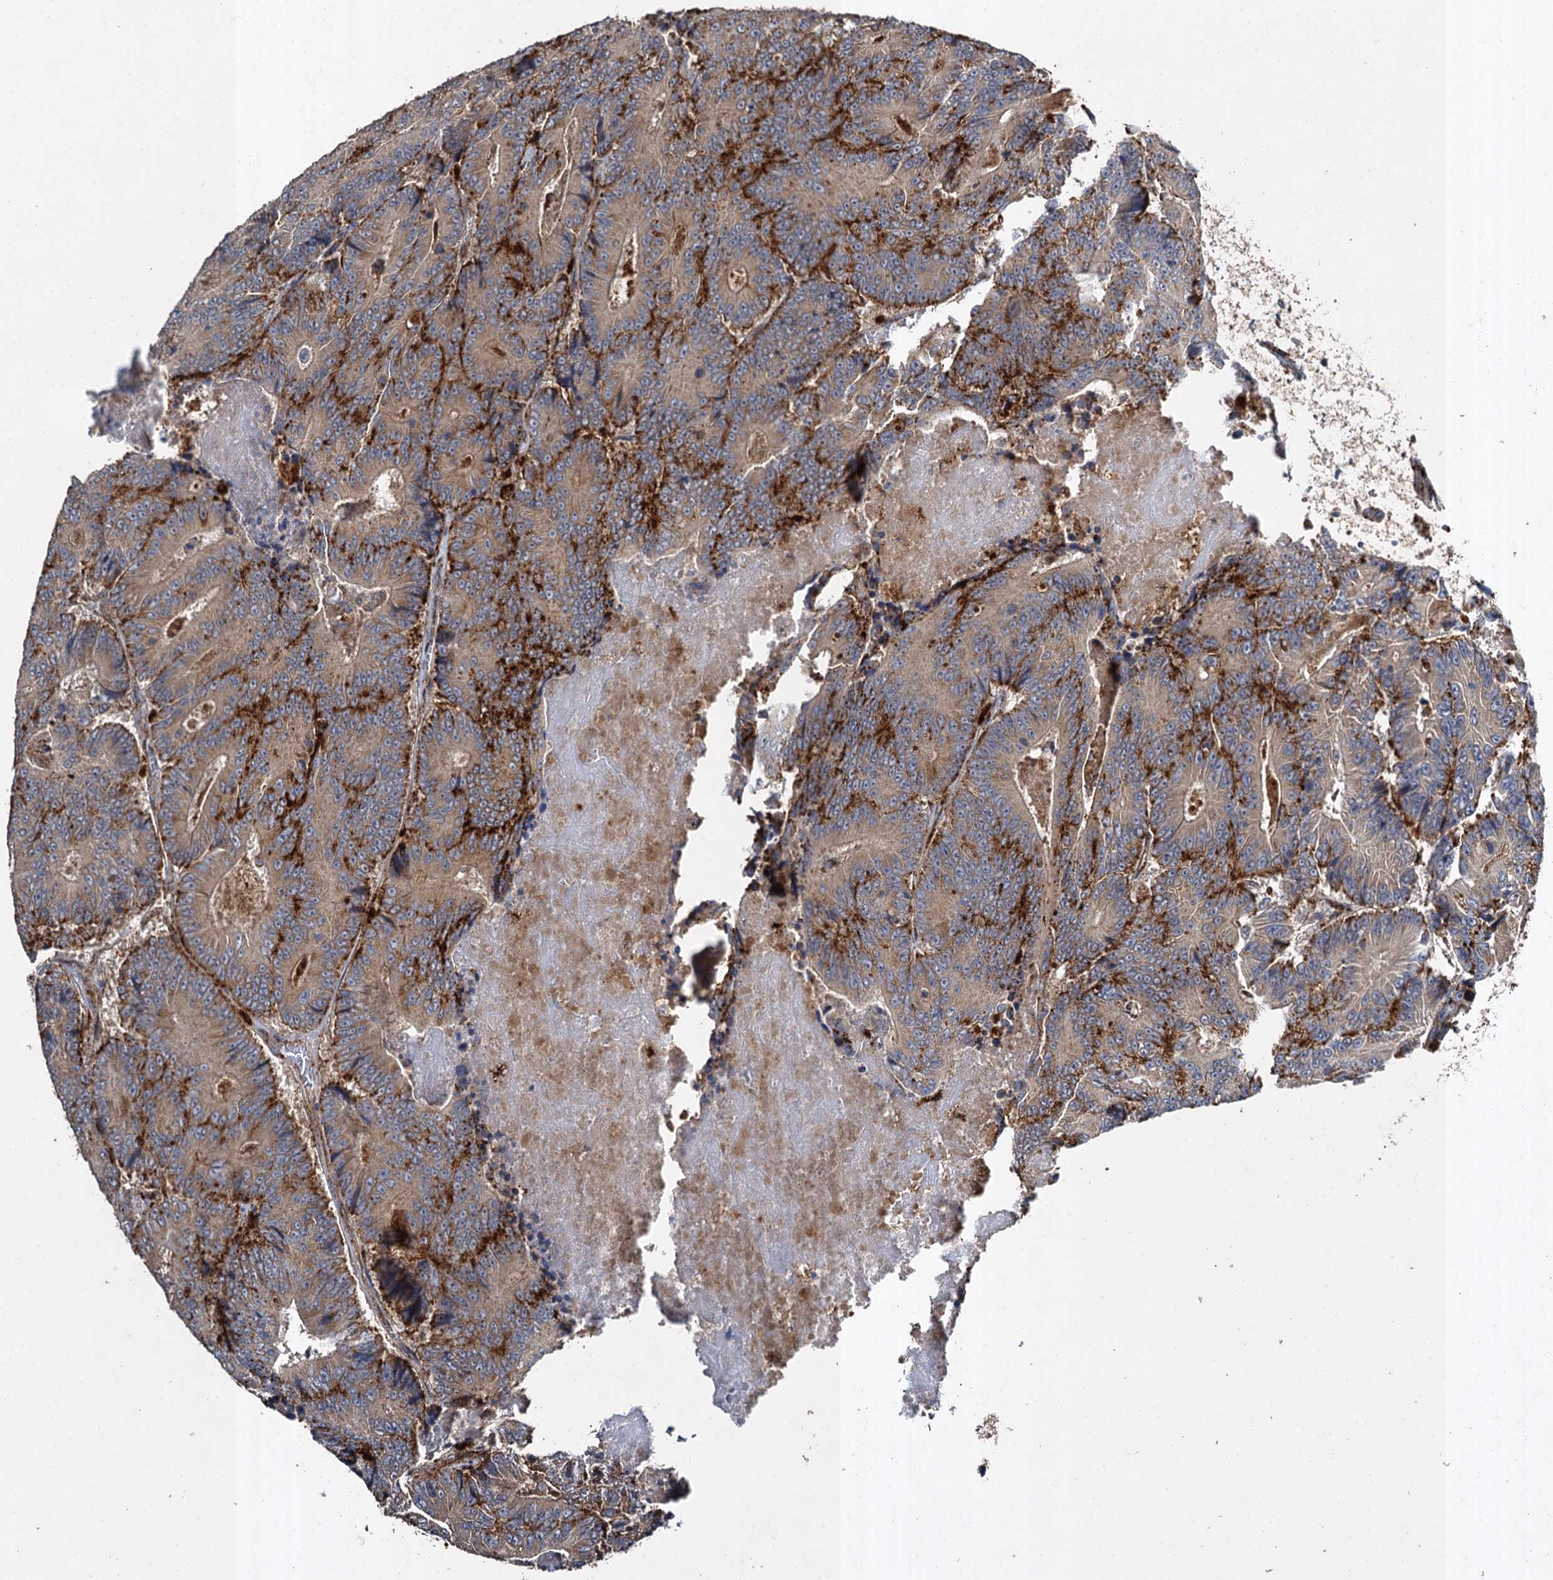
{"staining": {"intensity": "strong", "quantity": ">75%", "location": "cytoplasmic/membranous"}, "tissue": "colorectal cancer", "cell_type": "Tumor cells", "image_type": "cancer", "snomed": [{"axis": "morphology", "description": "Adenocarcinoma, NOS"}, {"axis": "topography", "description": "Colon"}], "caption": "The image shows a brown stain indicating the presence of a protein in the cytoplasmic/membranous of tumor cells in colorectal cancer.", "gene": "GBA1", "patient": {"sex": "male", "age": 83}}